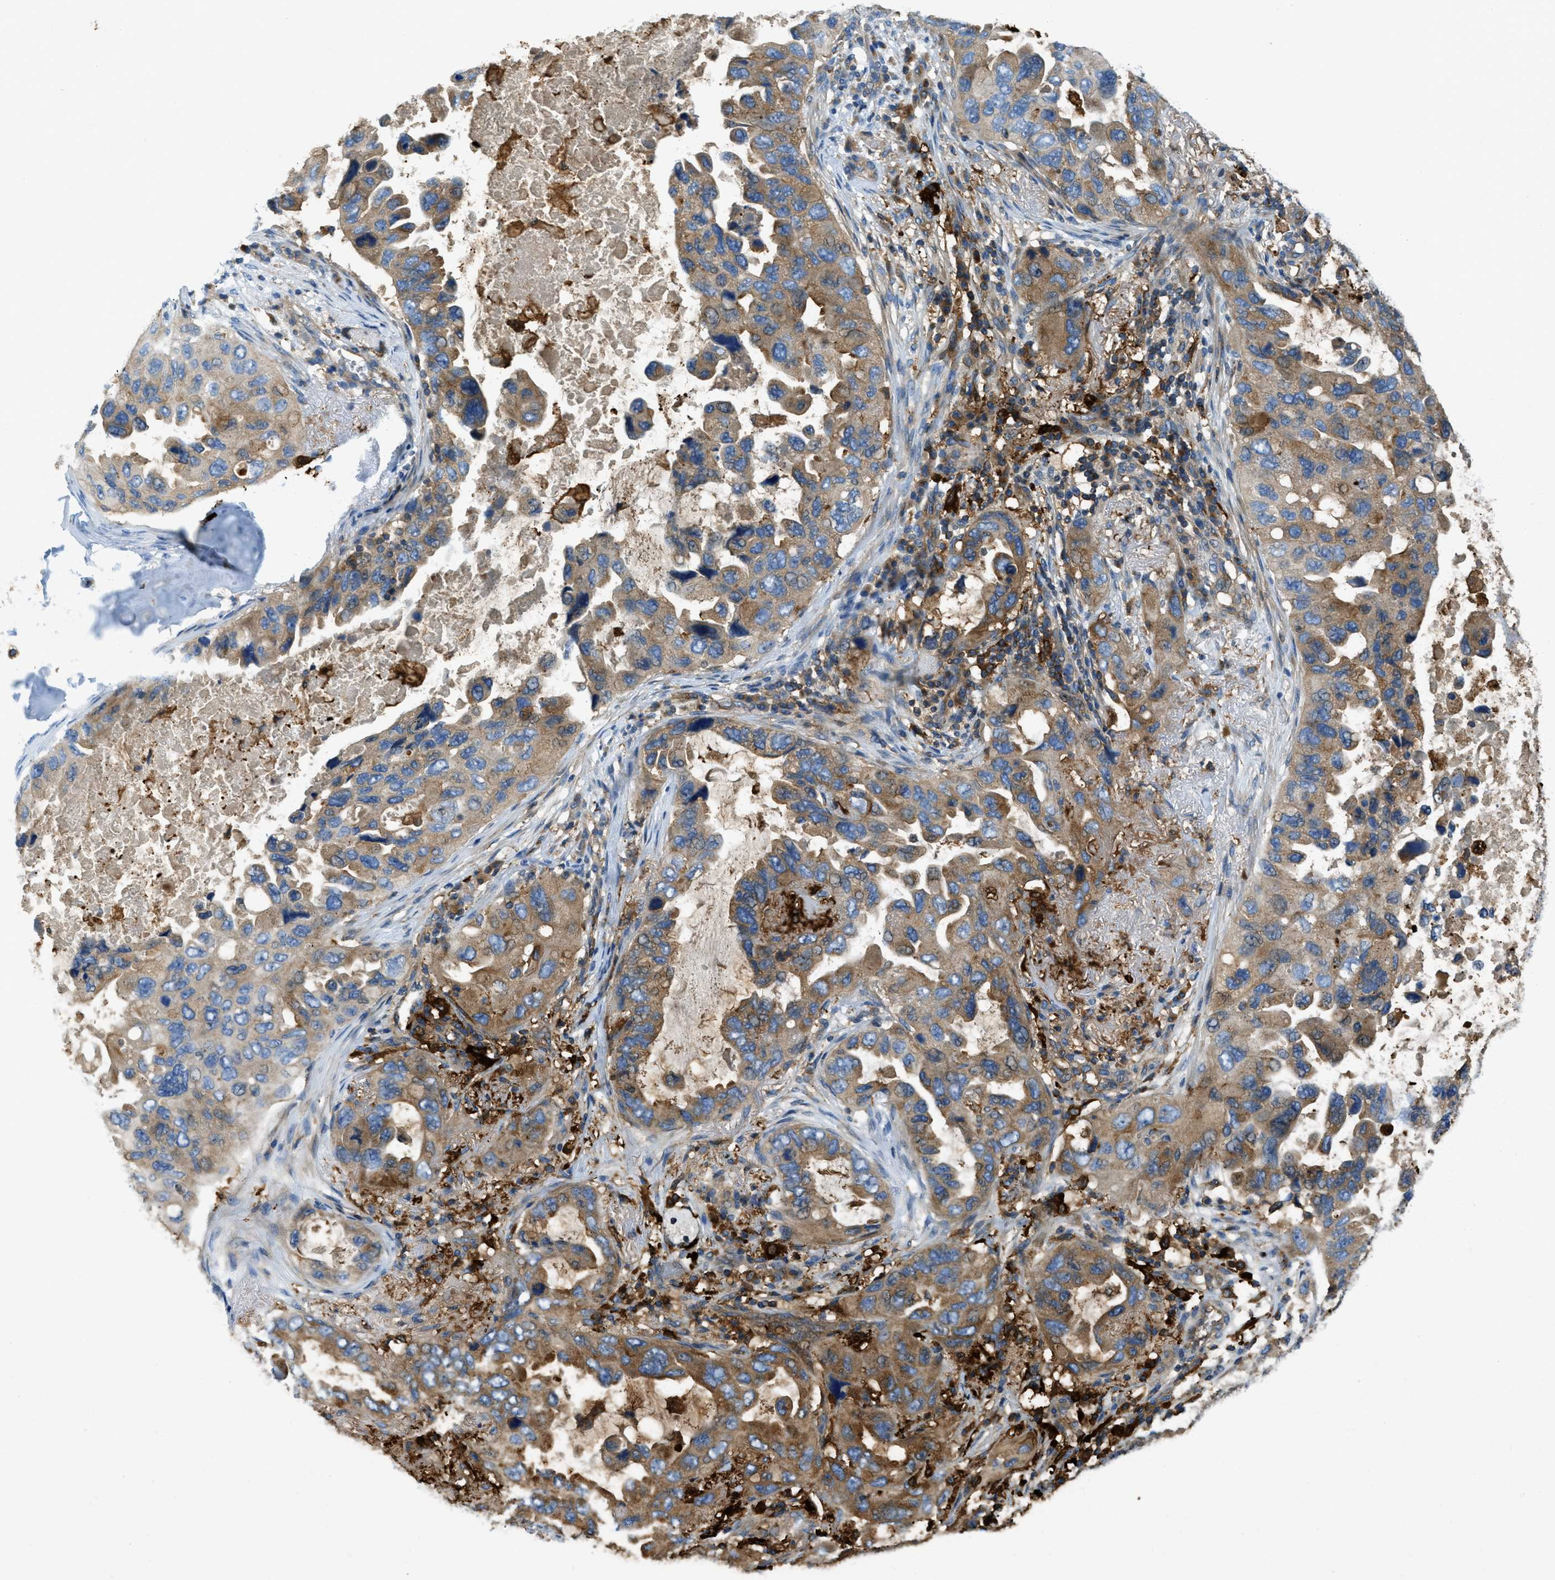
{"staining": {"intensity": "moderate", "quantity": ">75%", "location": "cytoplasmic/membranous"}, "tissue": "lung cancer", "cell_type": "Tumor cells", "image_type": "cancer", "snomed": [{"axis": "morphology", "description": "Squamous cell carcinoma, NOS"}, {"axis": "topography", "description": "Lung"}], "caption": "This is an image of IHC staining of squamous cell carcinoma (lung), which shows moderate staining in the cytoplasmic/membranous of tumor cells.", "gene": "RFFL", "patient": {"sex": "female", "age": 73}}